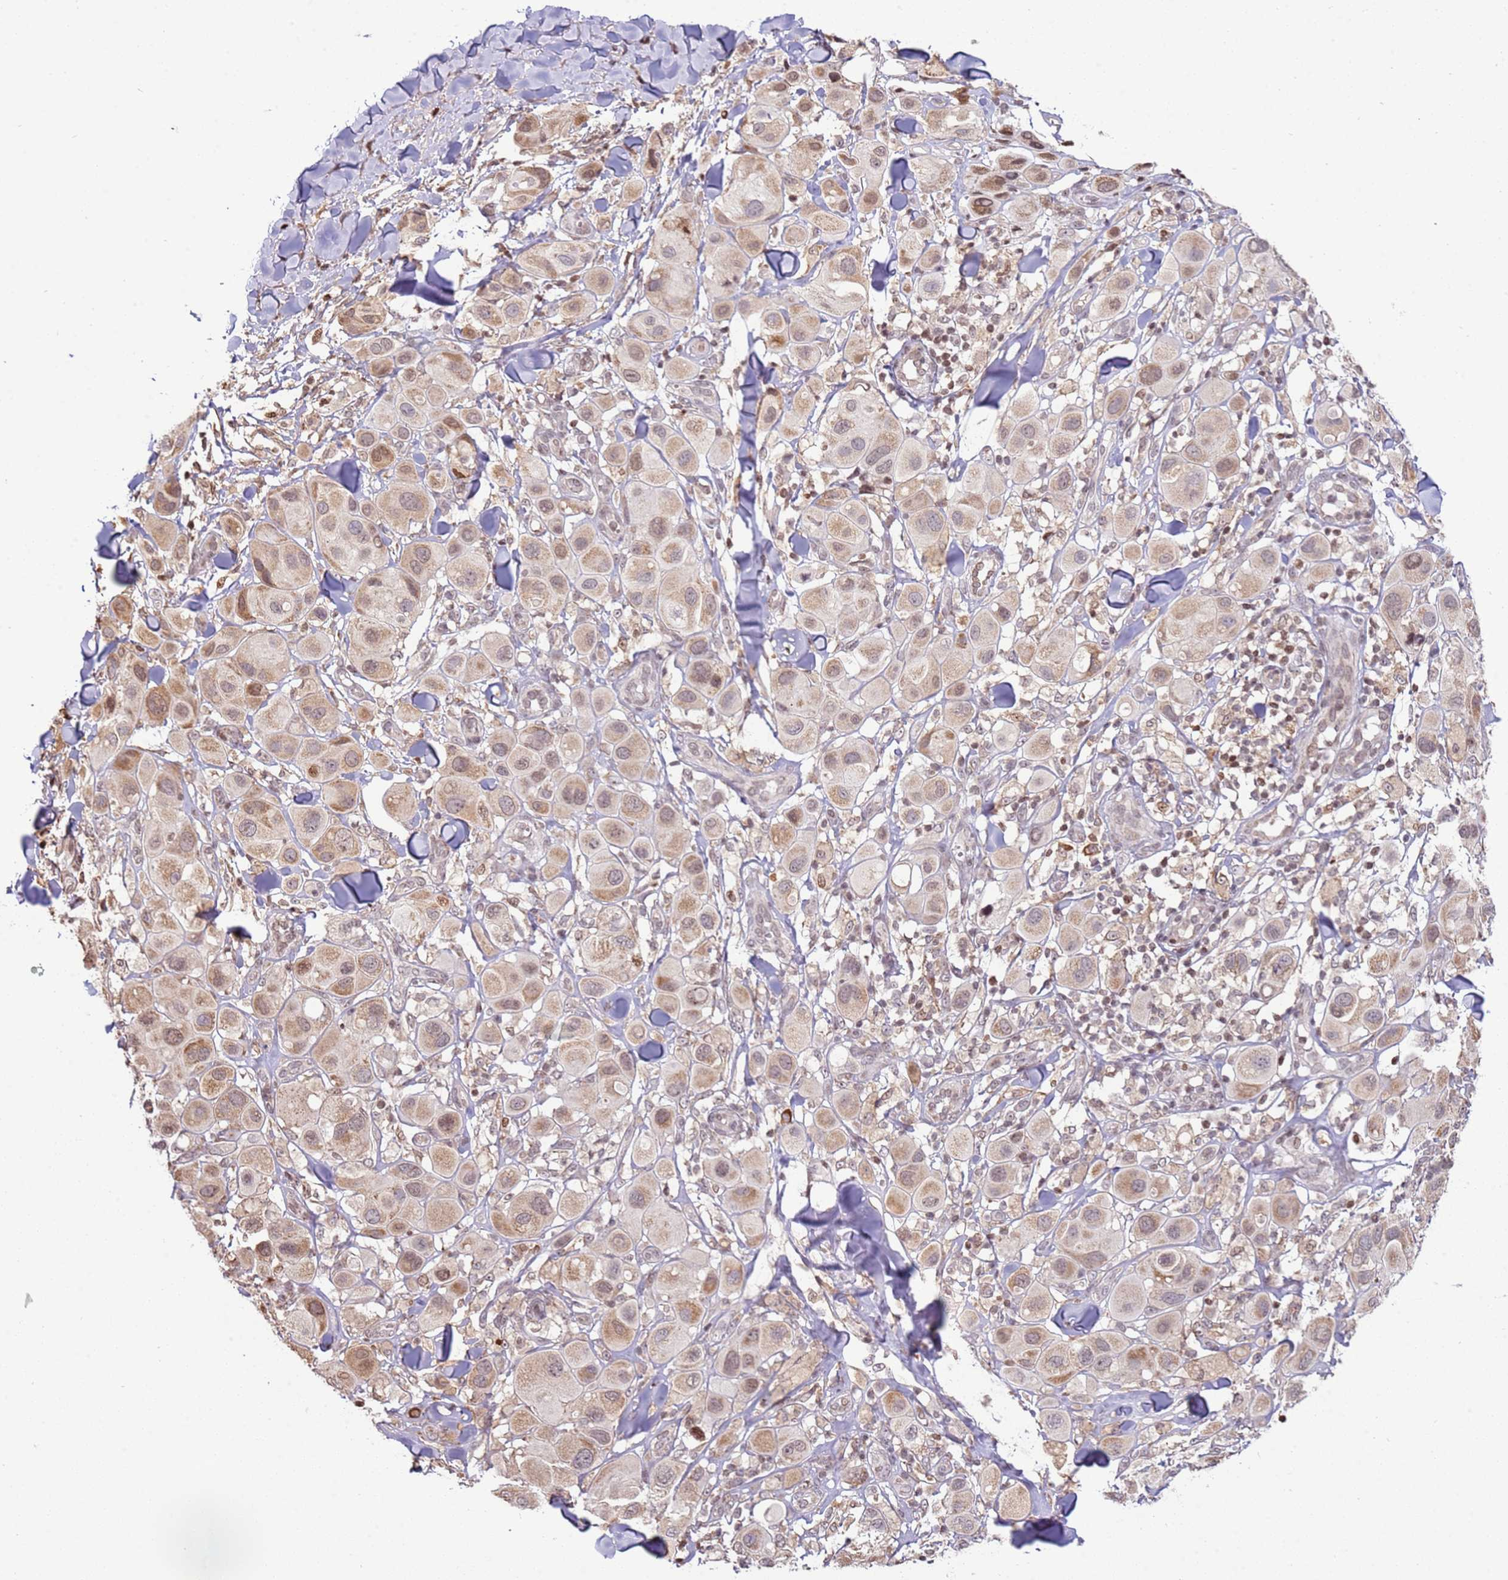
{"staining": {"intensity": "moderate", "quantity": ">75%", "location": "cytoplasmic/membranous"}, "tissue": "melanoma", "cell_type": "Tumor cells", "image_type": "cancer", "snomed": [{"axis": "morphology", "description": "Malignant melanoma, Metastatic site"}, {"axis": "topography", "description": "Skin"}], "caption": "Tumor cells reveal moderate cytoplasmic/membranous positivity in about >75% of cells in malignant melanoma (metastatic site).", "gene": "SCAF1", "patient": {"sex": "male", "age": 41}}